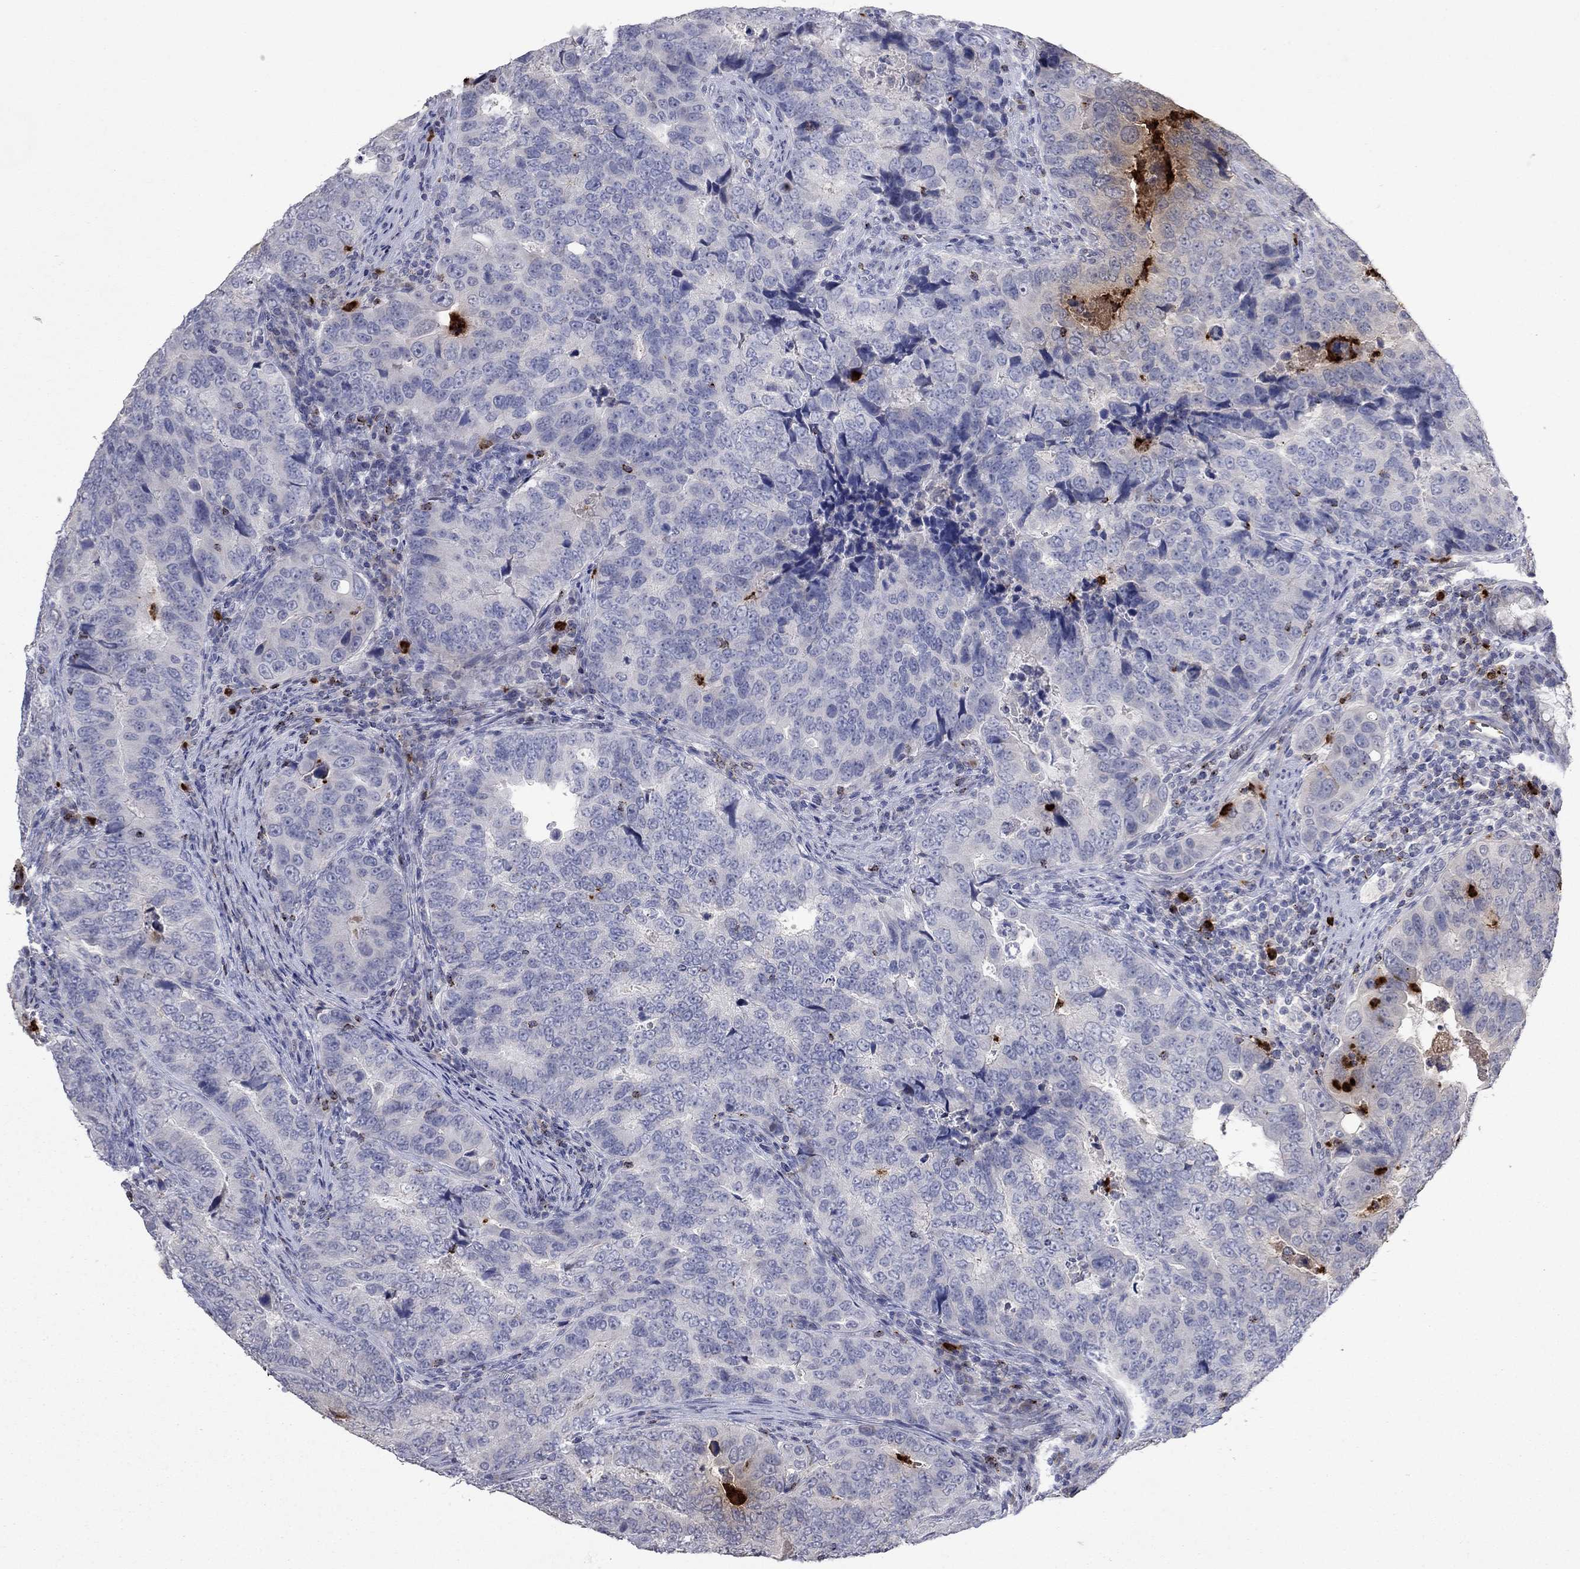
{"staining": {"intensity": "weak", "quantity": "<25%", "location": "cytoplasmic/membranous"}, "tissue": "colorectal cancer", "cell_type": "Tumor cells", "image_type": "cancer", "snomed": [{"axis": "morphology", "description": "Adenocarcinoma, NOS"}, {"axis": "topography", "description": "Colon"}], "caption": "Tumor cells show no significant staining in adenocarcinoma (colorectal). The staining is performed using DAB brown chromogen with nuclei counter-stained in using hematoxylin.", "gene": "CCL5", "patient": {"sex": "female", "age": 72}}